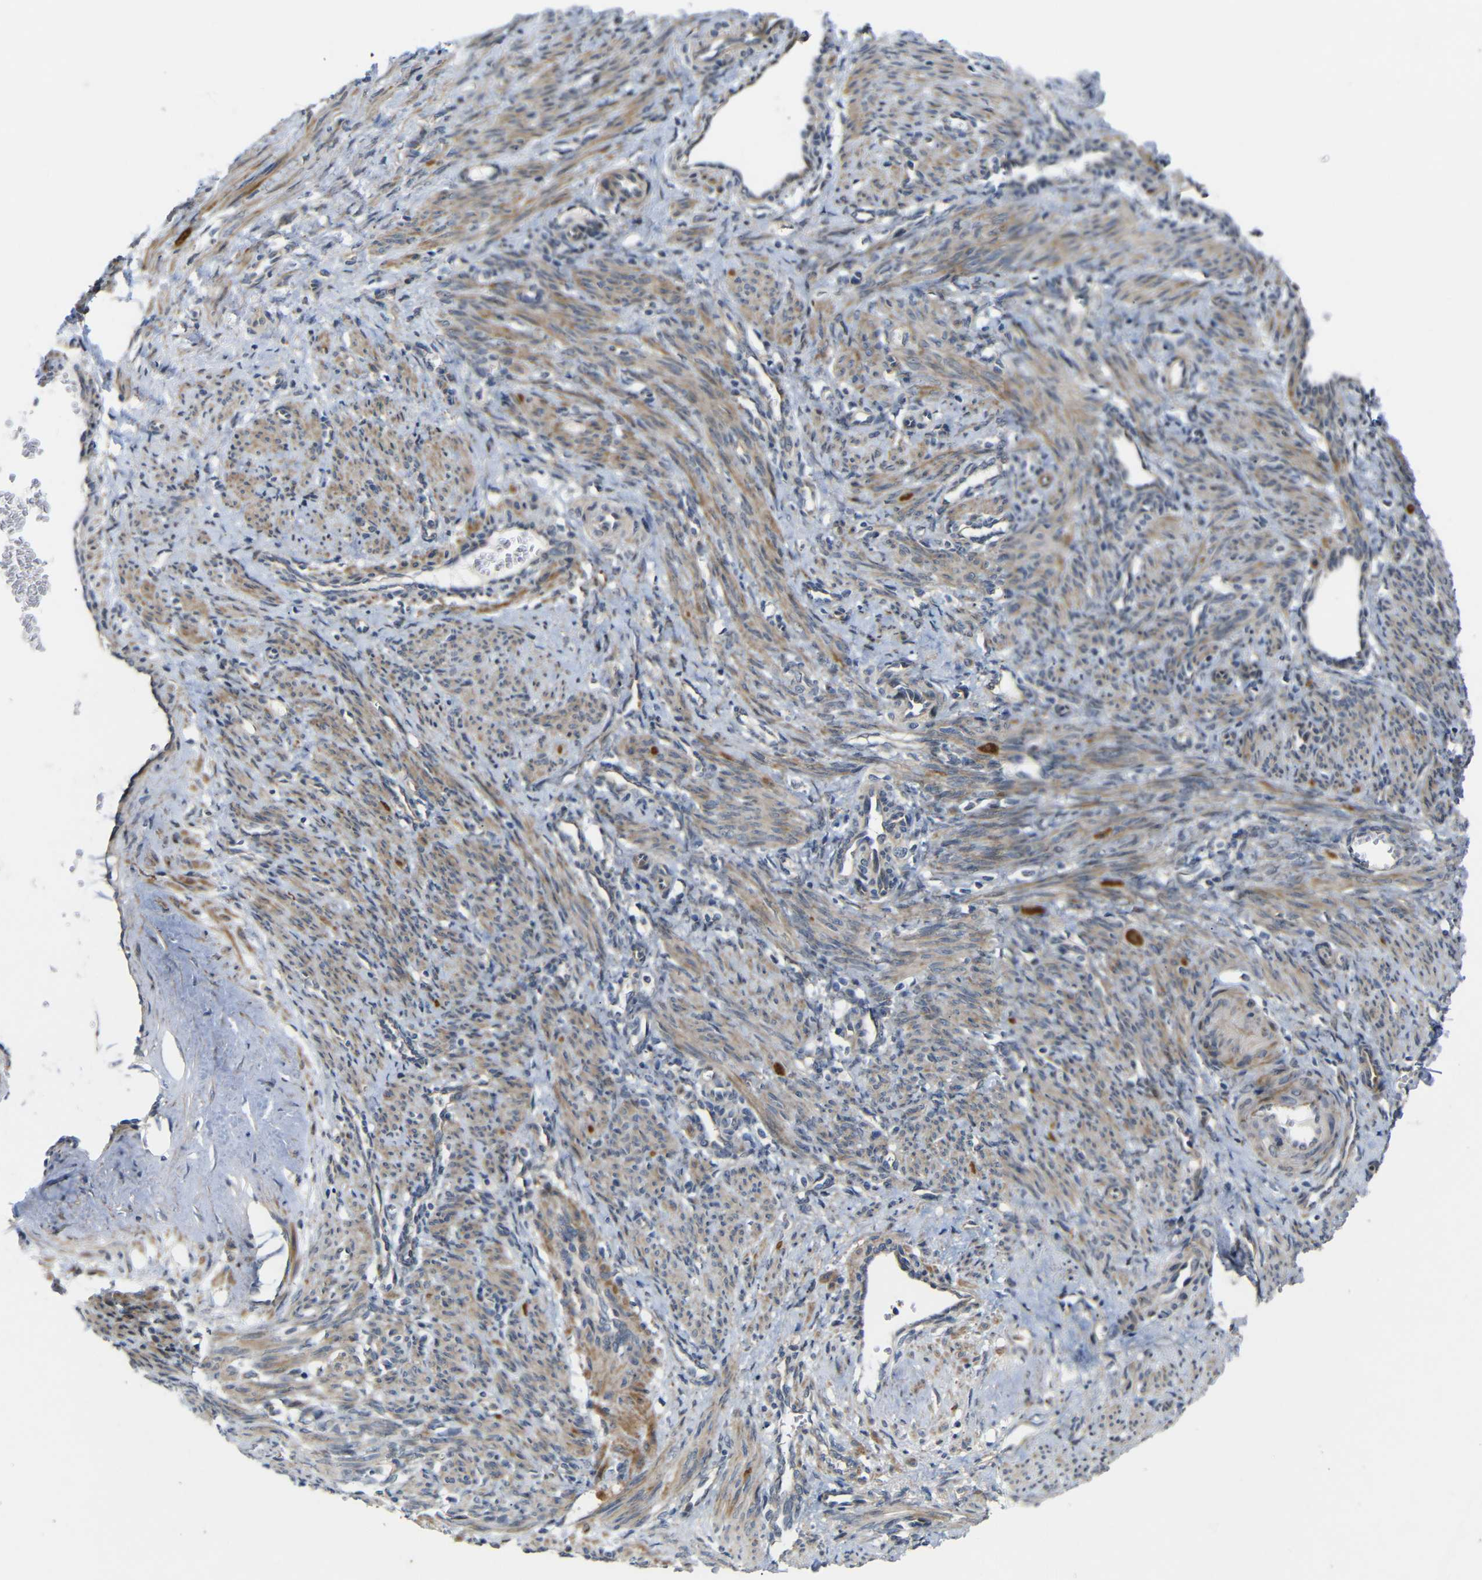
{"staining": {"intensity": "moderate", "quantity": ">75%", "location": "cytoplasmic/membranous"}, "tissue": "smooth muscle", "cell_type": "Smooth muscle cells", "image_type": "normal", "snomed": [{"axis": "morphology", "description": "Normal tissue, NOS"}, {"axis": "topography", "description": "Endometrium"}], "caption": "Protein positivity by IHC reveals moderate cytoplasmic/membranous staining in approximately >75% of smooth muscle cells in benign smooth muscle.", "gene": "P3H2", "patient": {"sex": "female", "age": 33}}